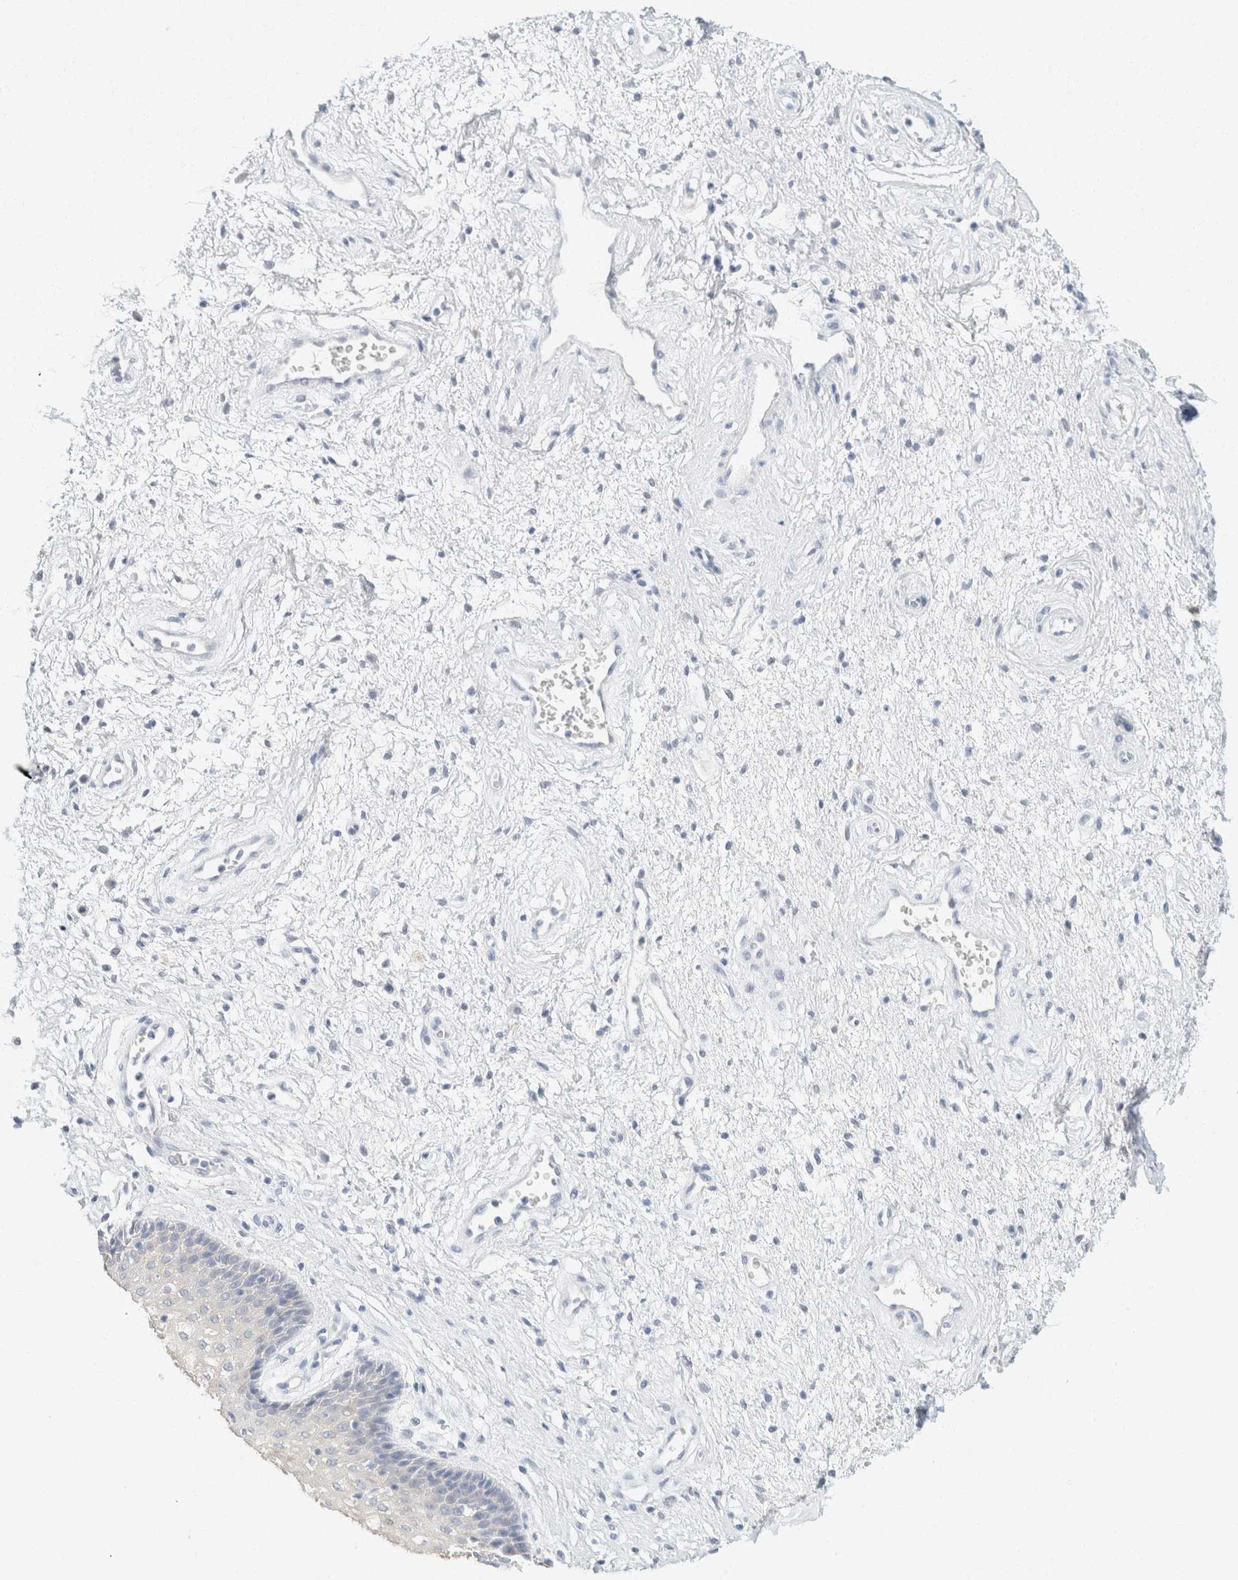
{"staining": {"intensity": "weak", "quantity": "<25%", "location": "cytoplasmic/membranous"}, "tissue": "vagina", "cell_type": "Squamous epithelial cells", "image_type": "normal", "snomed": [{"axis": "morphology", "description": "Normal tissue, NOS"}, {"axis": "topography", "description": "Vagina"}], "caption": "IHC histopathology image of normal vagina: vagina stained with DAB (3,3'-diaminobenzidine) exhibits no significant protein expression in squamous epithelial cells.", "gene": "KRT20", "patient": {"sex": "female", "age": 34}}